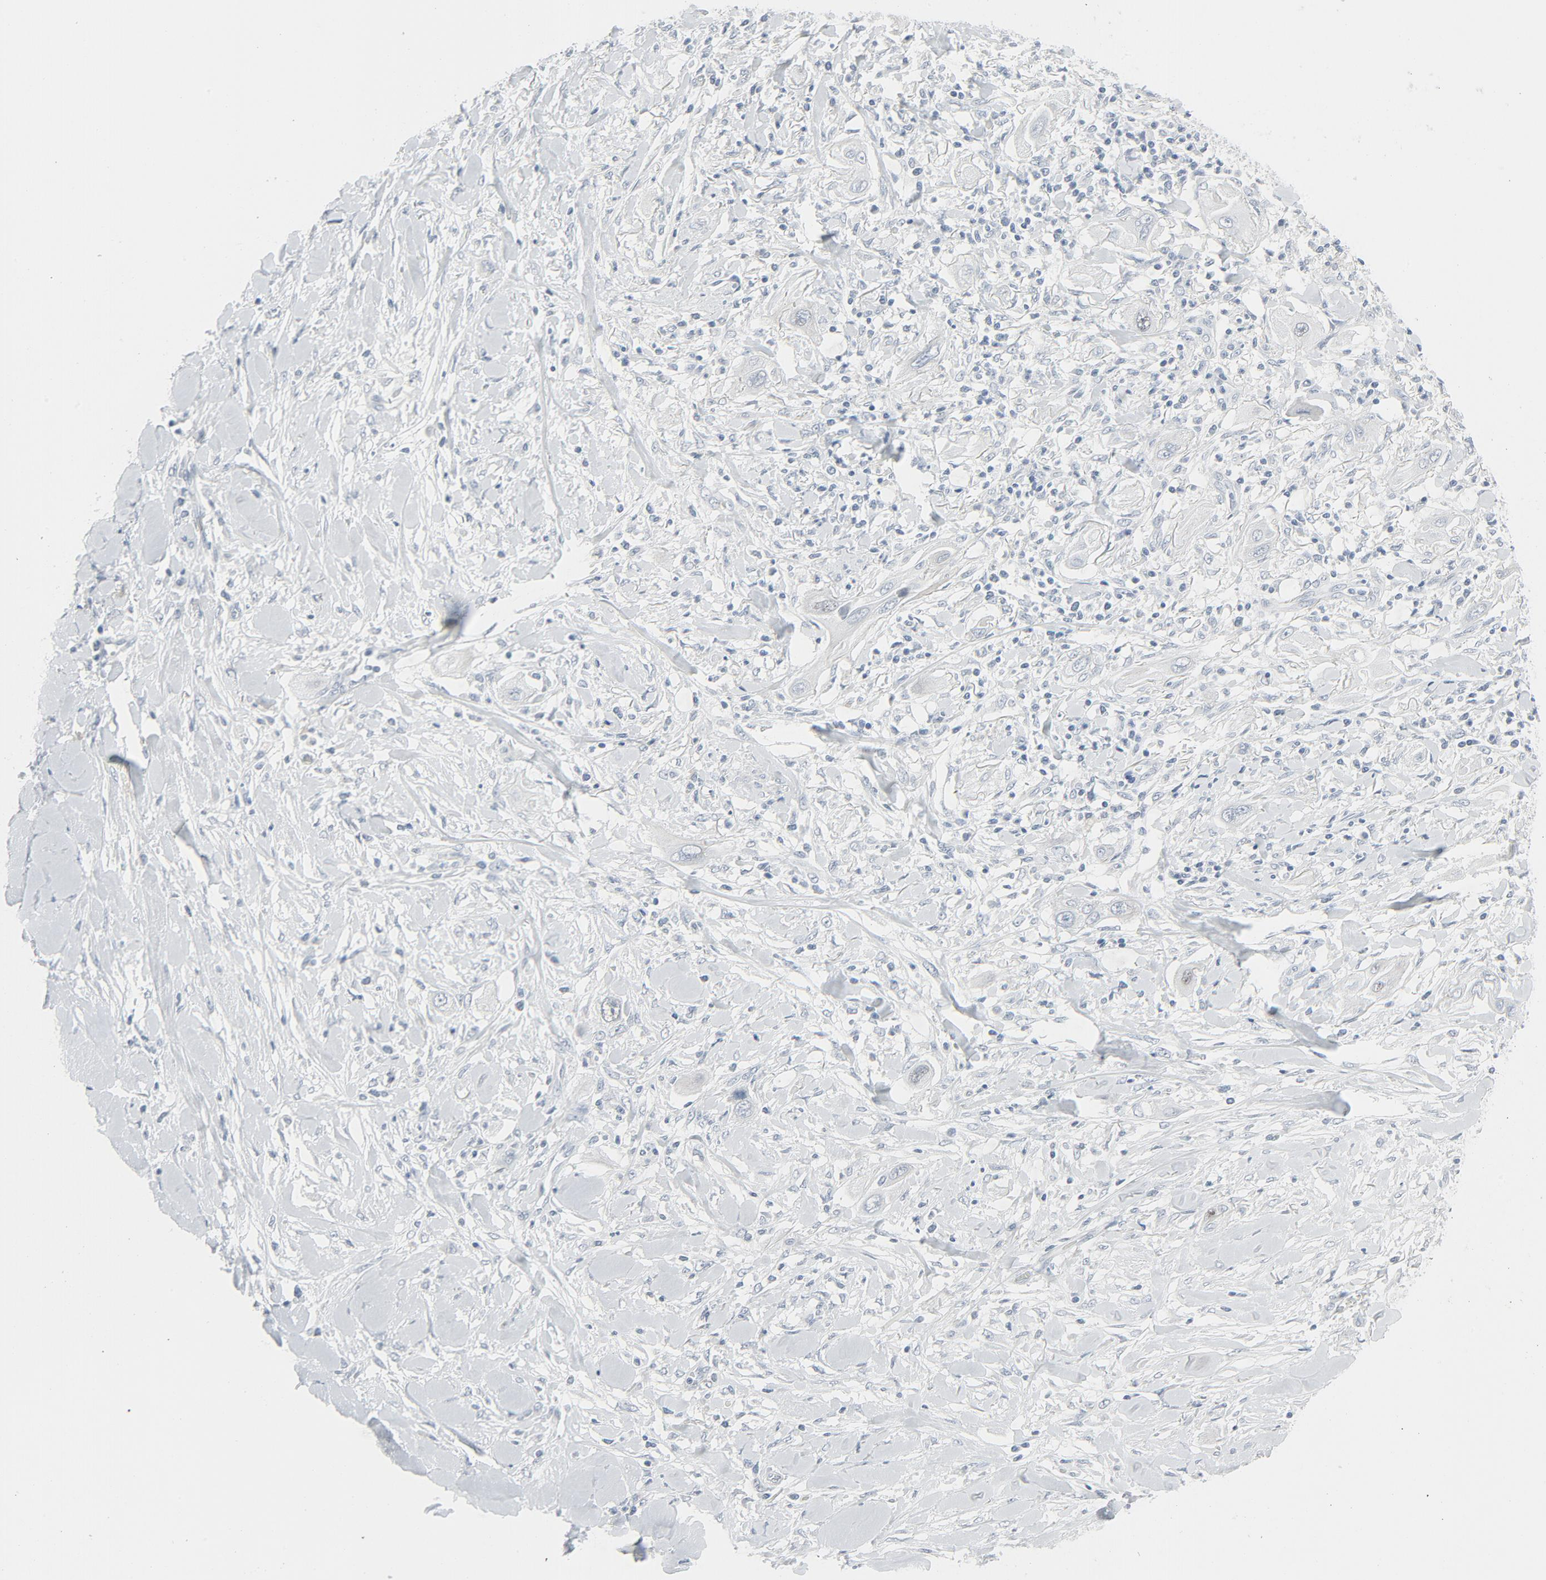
{"staining": {"intensity": "negative", "quantity": "none", "location": "none"}, "tissue": "lung cancer", "cell_type": "Tumor cells", "image_type": "cancer", "snomed": [{"axis": "morphology", "description": "Squamous cell carcinoma, NOS"}, {"axis": "topography", "description": "Lung"}], "caption": "Tumor cells are negative for brown protein staining in lung cancer.", "gene": "FGFR3", "patient": {"sex": "female", "age": 47}}